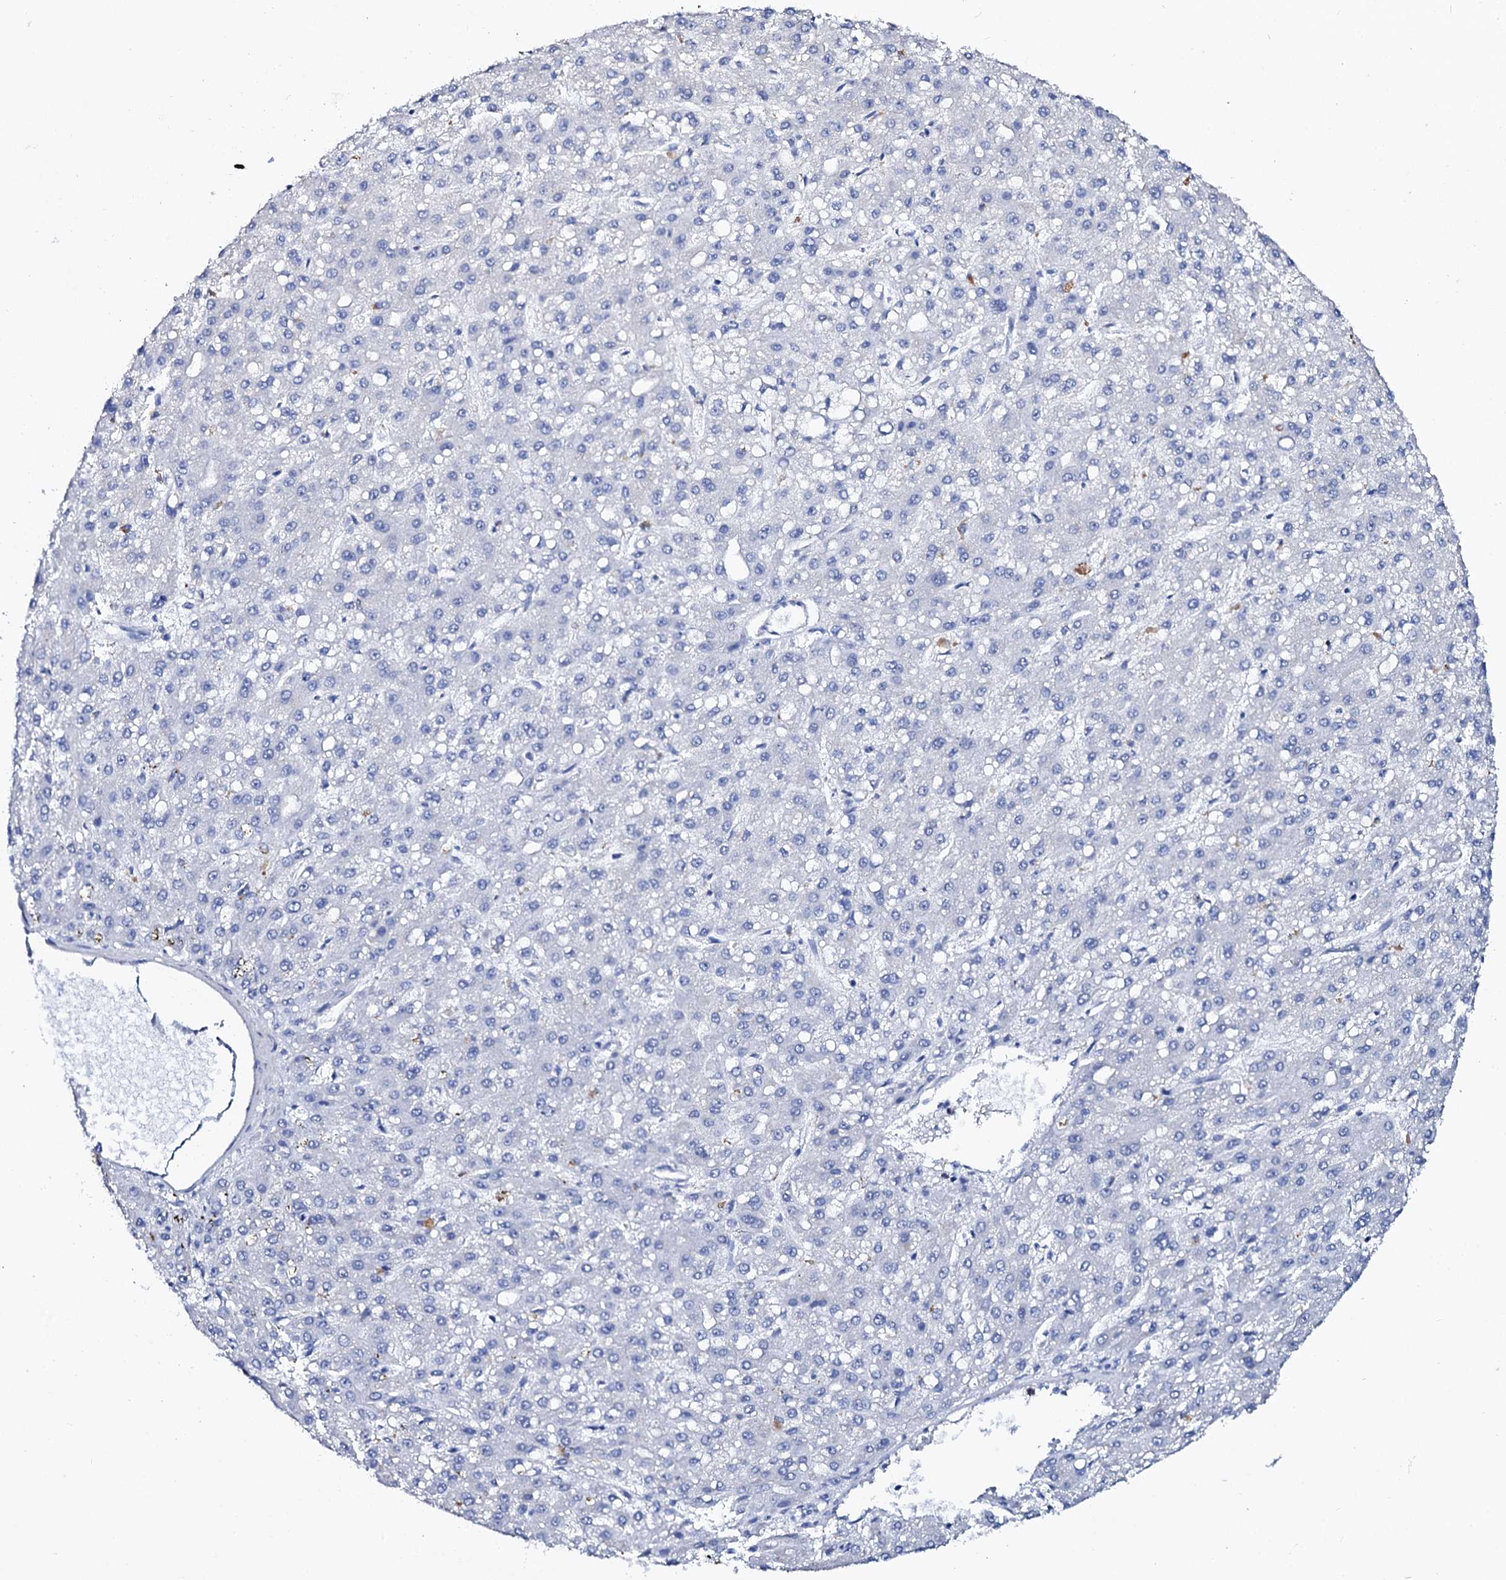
{"staining": {"intensity": "negative", "quantity": "none", "location": "none"}, "tissue": "liver cancer", "cell_type": "Tumor cells", "image_type": "cancer", "snomed": [{"axis": "morphology", "description": "Carcinoma, Hepatocellular, NOS"}, {"axis": "topography", "description": "Liver"}], "caption": "A photomicrograph of hepatocellular carcinoma (liver) stained for a protein reveals no brown staining in tumor cells. (DAB immunohistochemistry visualized using brightfield microscopy, high magnification).", "gene": "GLB1L3", "patient": {"sex": "male", "age": 67}}